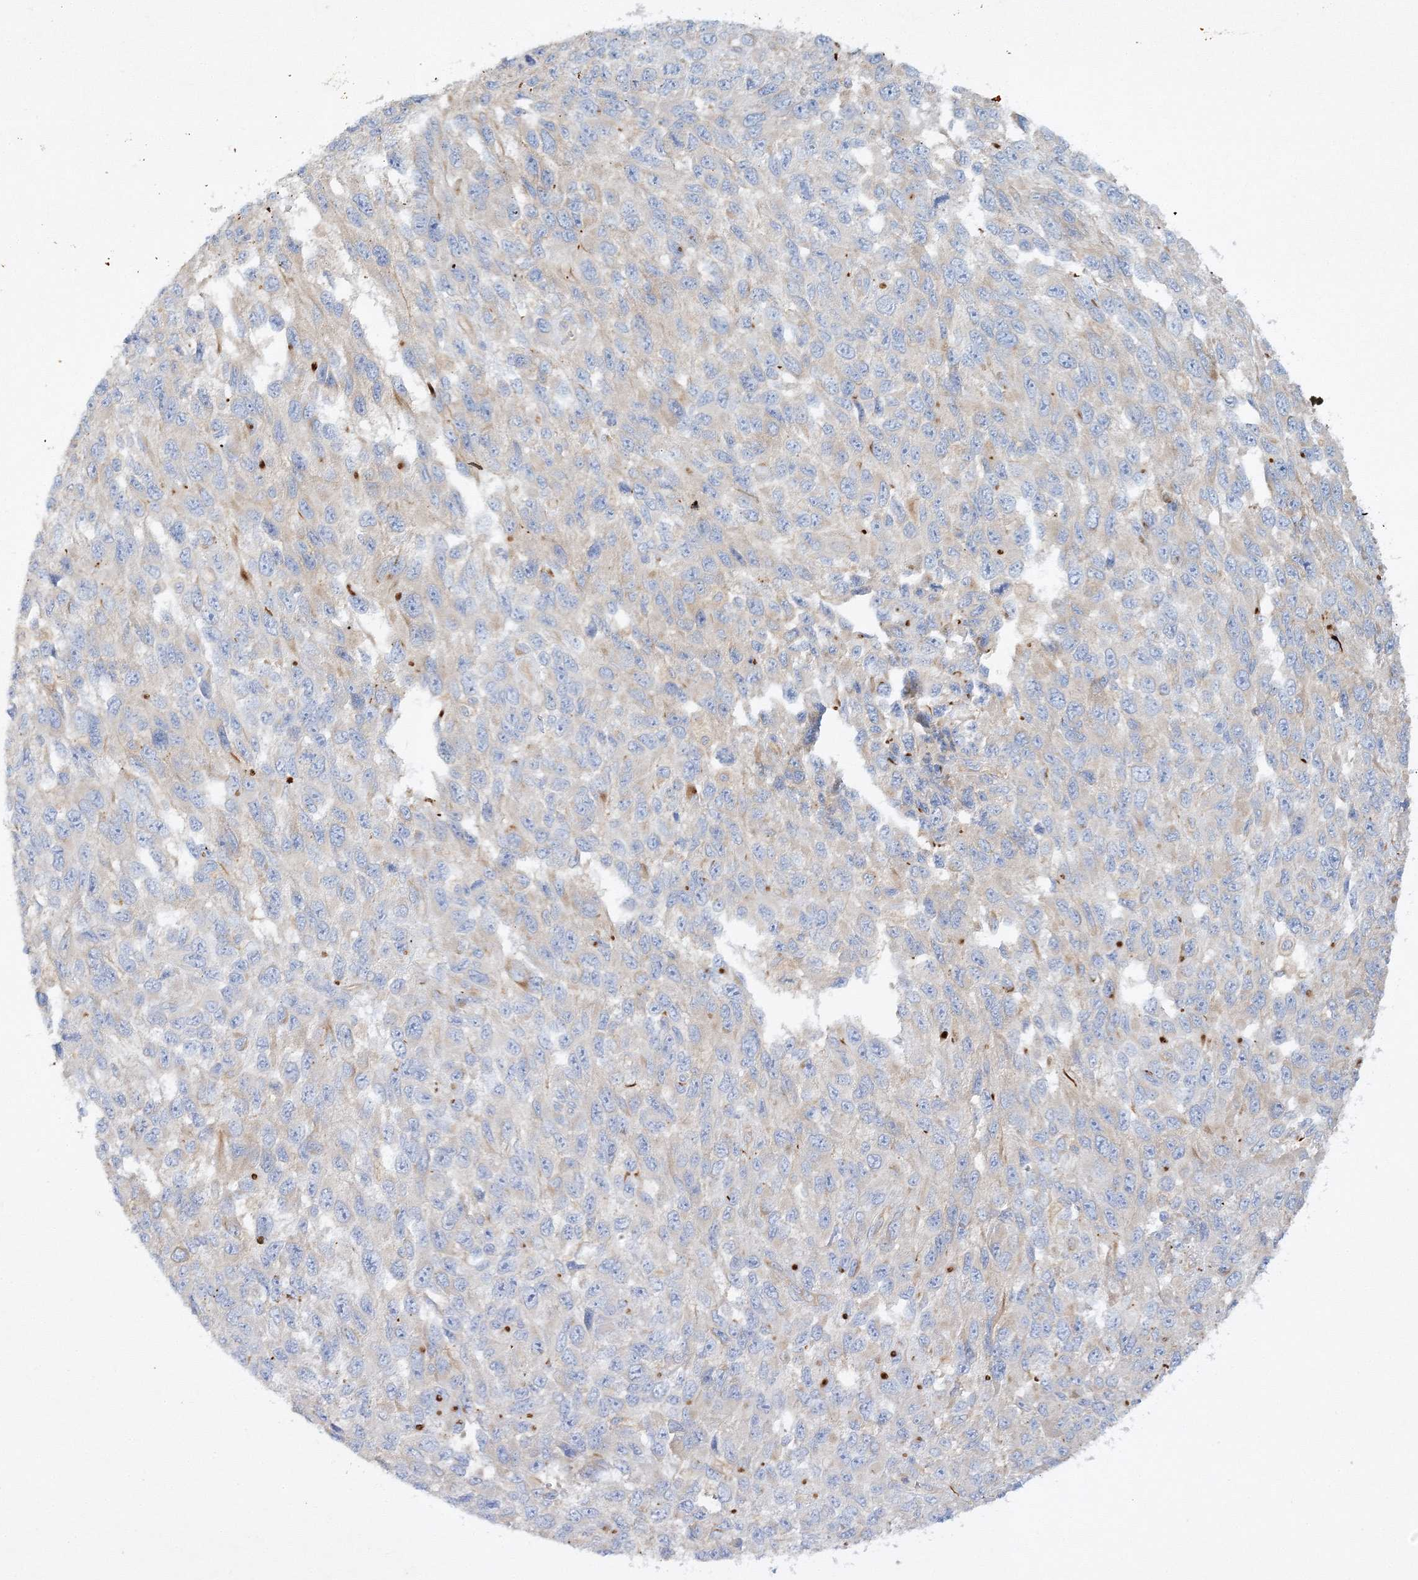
{"staining": {"intensity": "negative", "quantity": "none", "location": "none"}, "tissue": "melanoma", "cell_type": "Tumor cells", "image_type": "cancer", "snomed": [{"axis": "morphology", "description": "Malignant melanoma, NOS"}, {"axis": "topography", "description": "Skin"}], "caption": "Tumor cells are negative for protein expression in human melanoma.", "gene": "WDR37", "patient": {"sex": "female", "age": 96}}